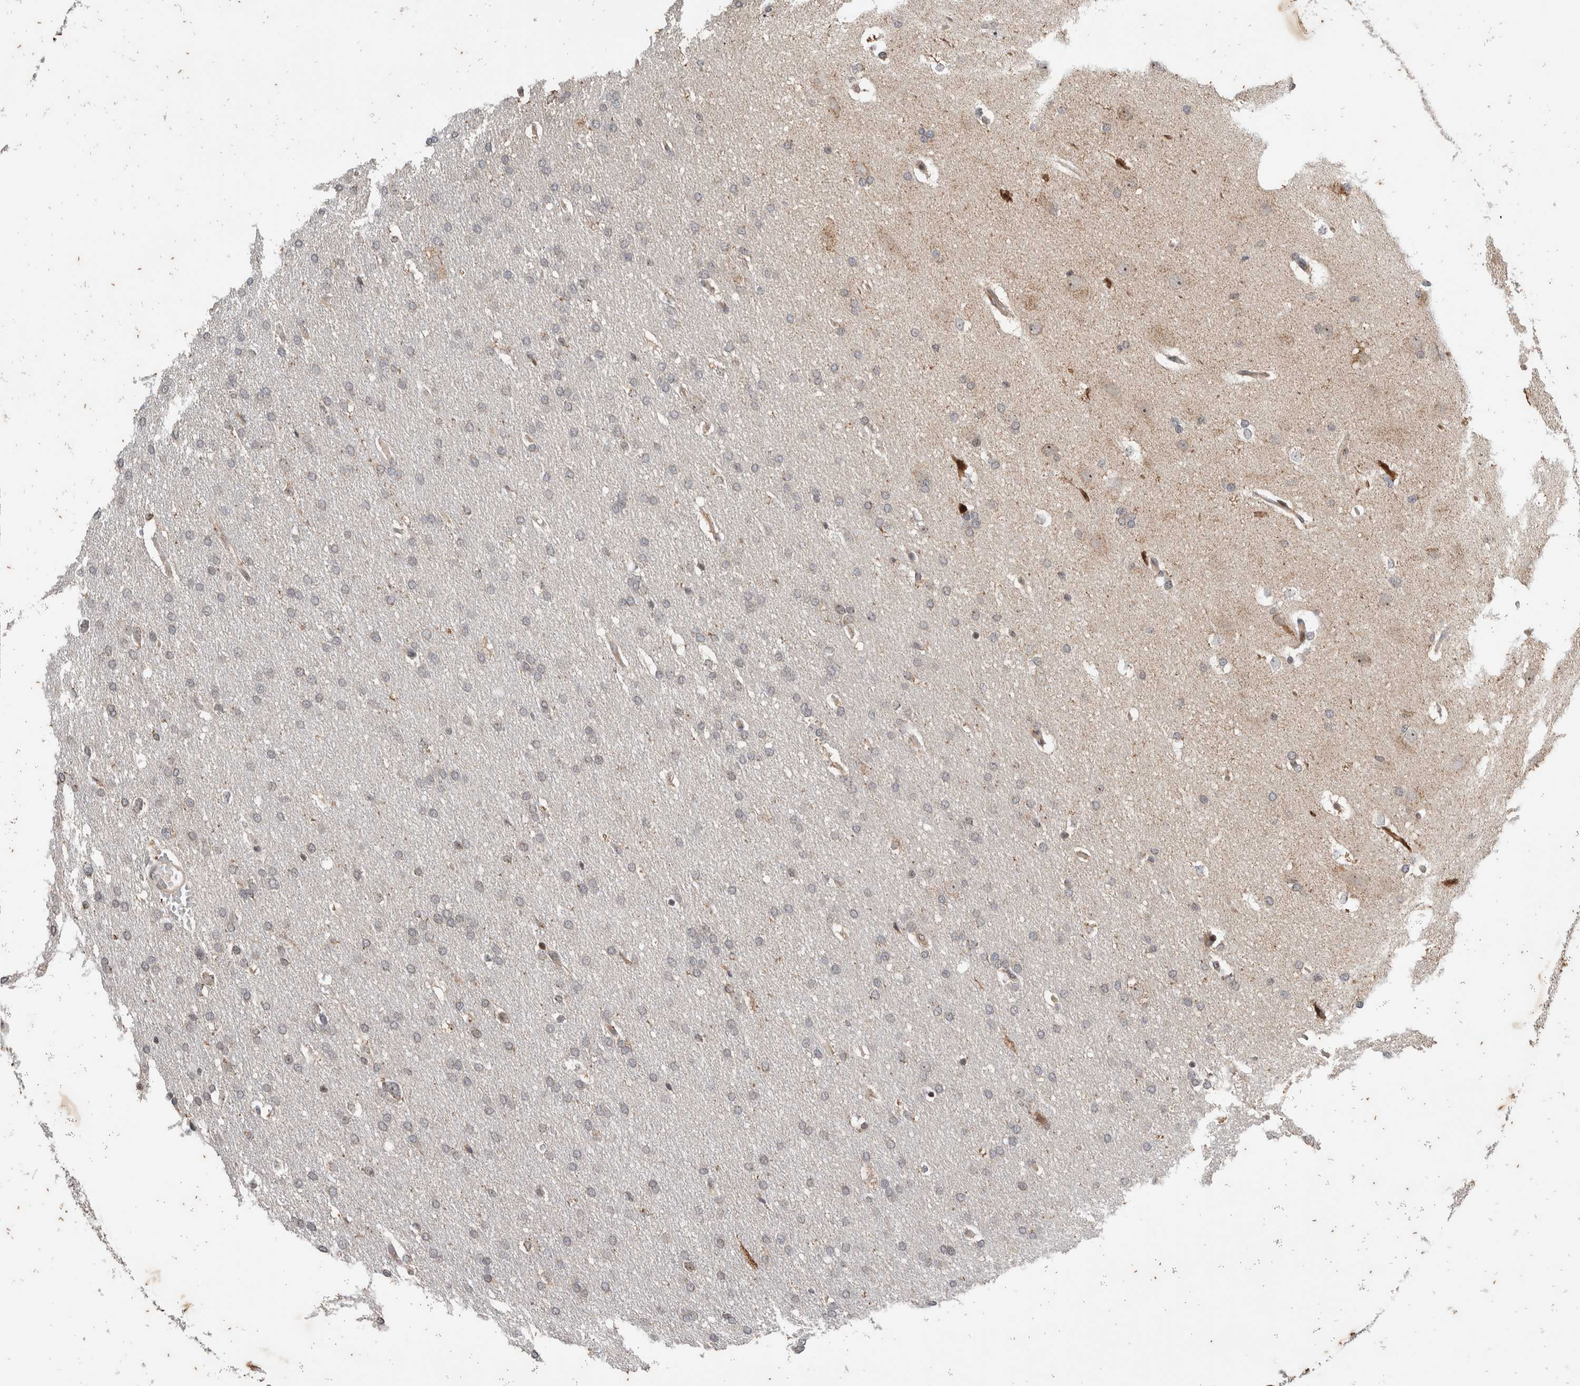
{"staining": {"intensity": "negative", "quantity": "none", "location": "none"}, "tissue": "glioma", "cell_type": "Tumor cells", "image_type": "cancer", "snomed": [{"axis": "morphology", "description": "Glioma, malignant, Low grade"}, {"axis": "topography", "description": "Brain"}], "caption": "Immunohistochemistry photomicrograph of low-grade glioma (malignant) stained for a protein (brown), which reveals no expression in tumor cells.", "gene": "ATXN7L1", "patient": {"sex": "female", "age": 37}}